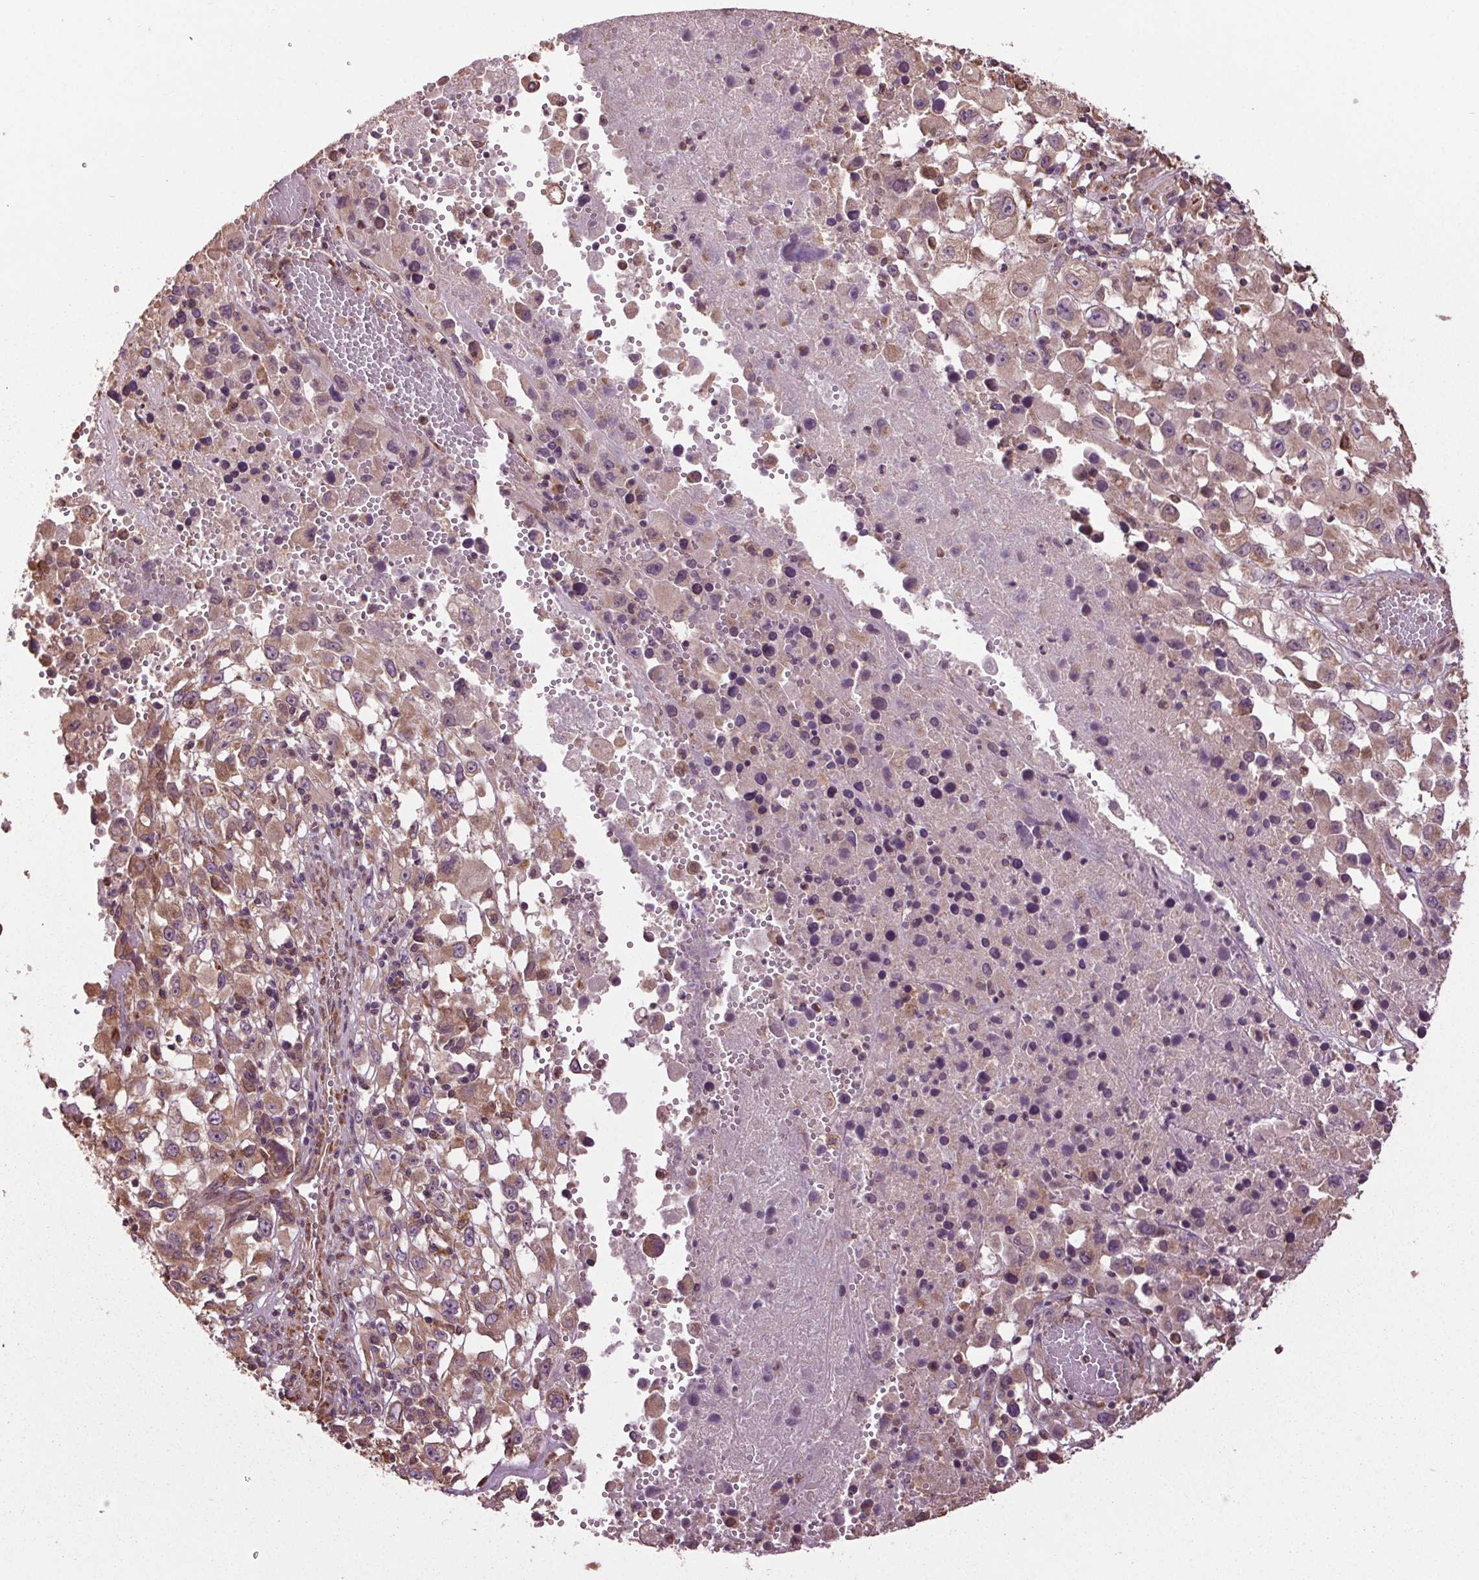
{"staining": {"intensity": "moderate", "quantity": ">75%", "location": "cytoplasmic/membranous"}, "tissue": "melanoma", "cell_type": "Tumor cells", "image_type": "cancer", "snomed": [{"axis": "morphology", "description": "Malignant melanoma, Metastatic site"}, {"axis": "topography", "description": "Soft tissue"}], "caption": "A brown stain highlights moderate cytoplasmic/membranous staining of a protein in malignant melanoma (metastatic site) tumor cells.", "gene": "RNPEP", "patient": {"sex": "male", "age": 50}}